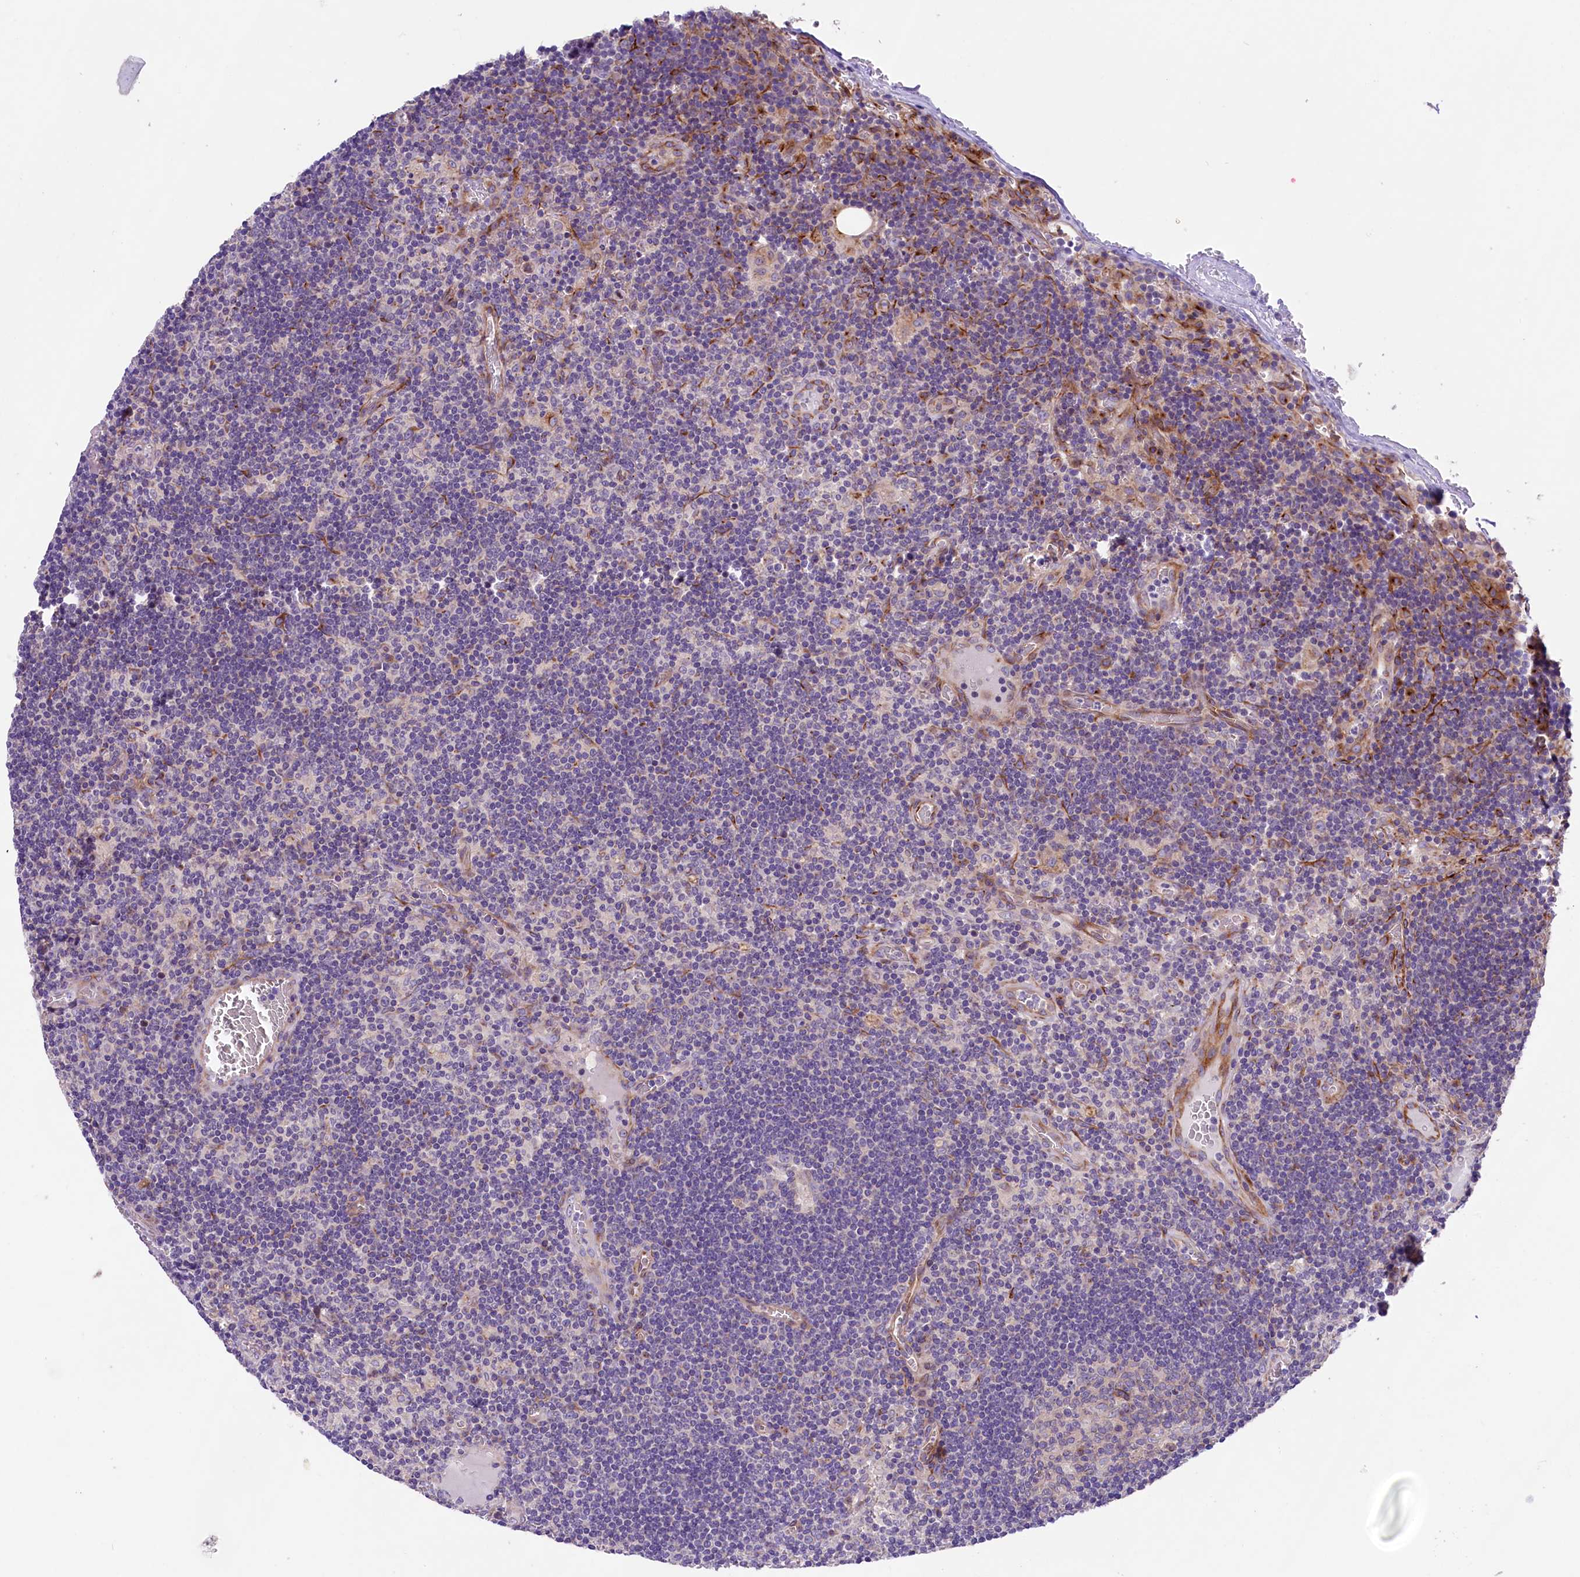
{"staining": {"intensity": "negative", "quantity": "none", "location": "none"}, "tissue": "lymph node", "cell_type": "Germinal center cells", "image_type": "normal", "snomed": [{"axis": "morphology", "description": "Normal tissue, NOS"}, {"axis": "topography", "description": "Lymph node"}], "caption": "DAB (3,3'-diaminobenzidine) immunohistochemical staining of benign human lymph node exhibits no significant positivity in germinal center cells.", "gene": "CD99L2", "patient": {"sex": "female", "age": 73}}